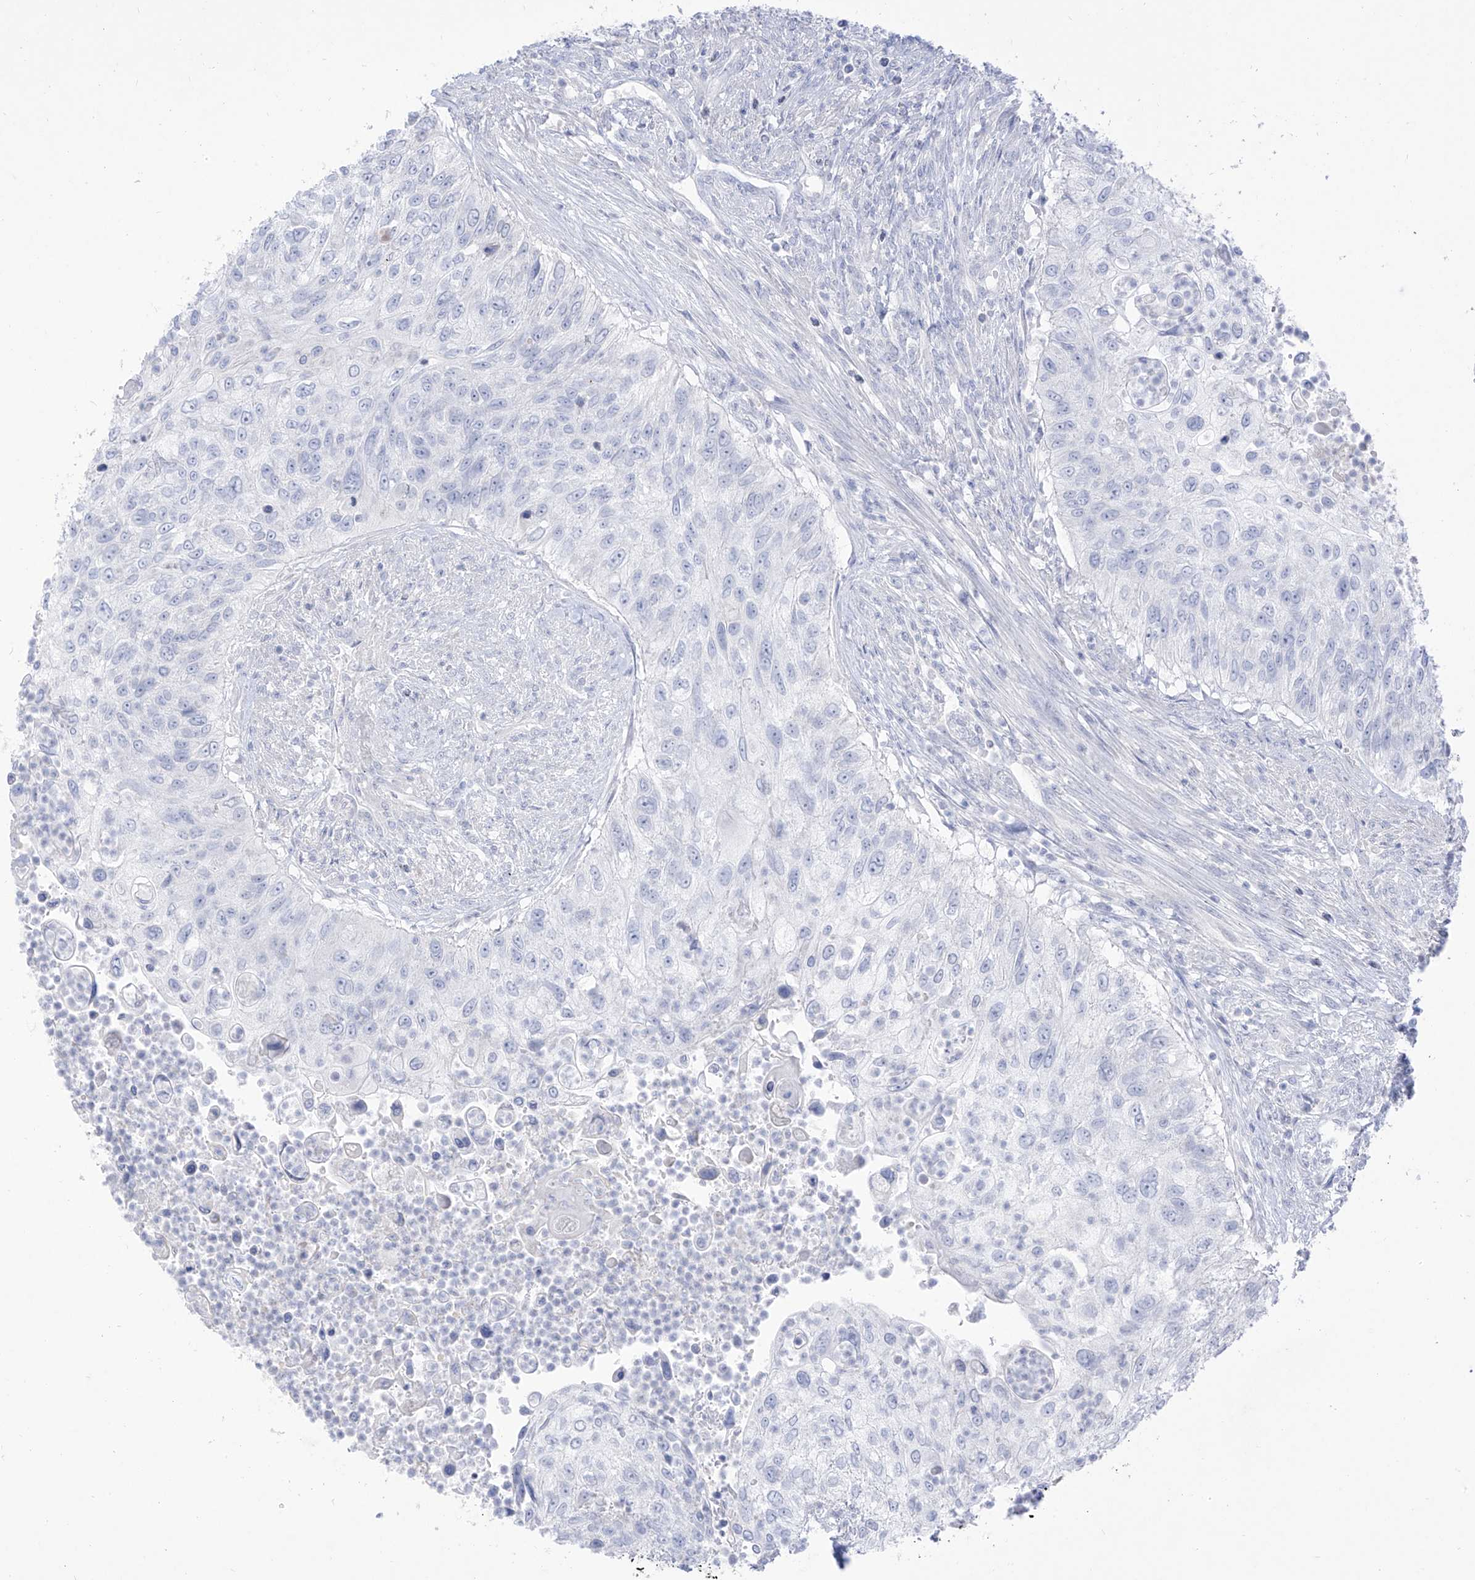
{"staining": {"intensity": "negative", "quantity": "none", "location": "none"}, "tissue": "urothelial cancer", "cell_type": "Tumor cells", "image_type": "cancer", "snomed": [{"axis": "morphology", "description": "Urothelial carcinoma, High grade"}, {"axis": "topography", "description": "Urinary bladder"}], "caption": "A histopathology image of urothelial cancer stained for a protein displays no brown staining in tumor cells. Brightfield microscopy of immunohistochemistry stained with DAB (3,3'-diaminobenzidine) (brown) and hematoxylin (blue), captured at high magnification.", "gene": "TGM4", "patient": {"sex": "female", "age": 60}}